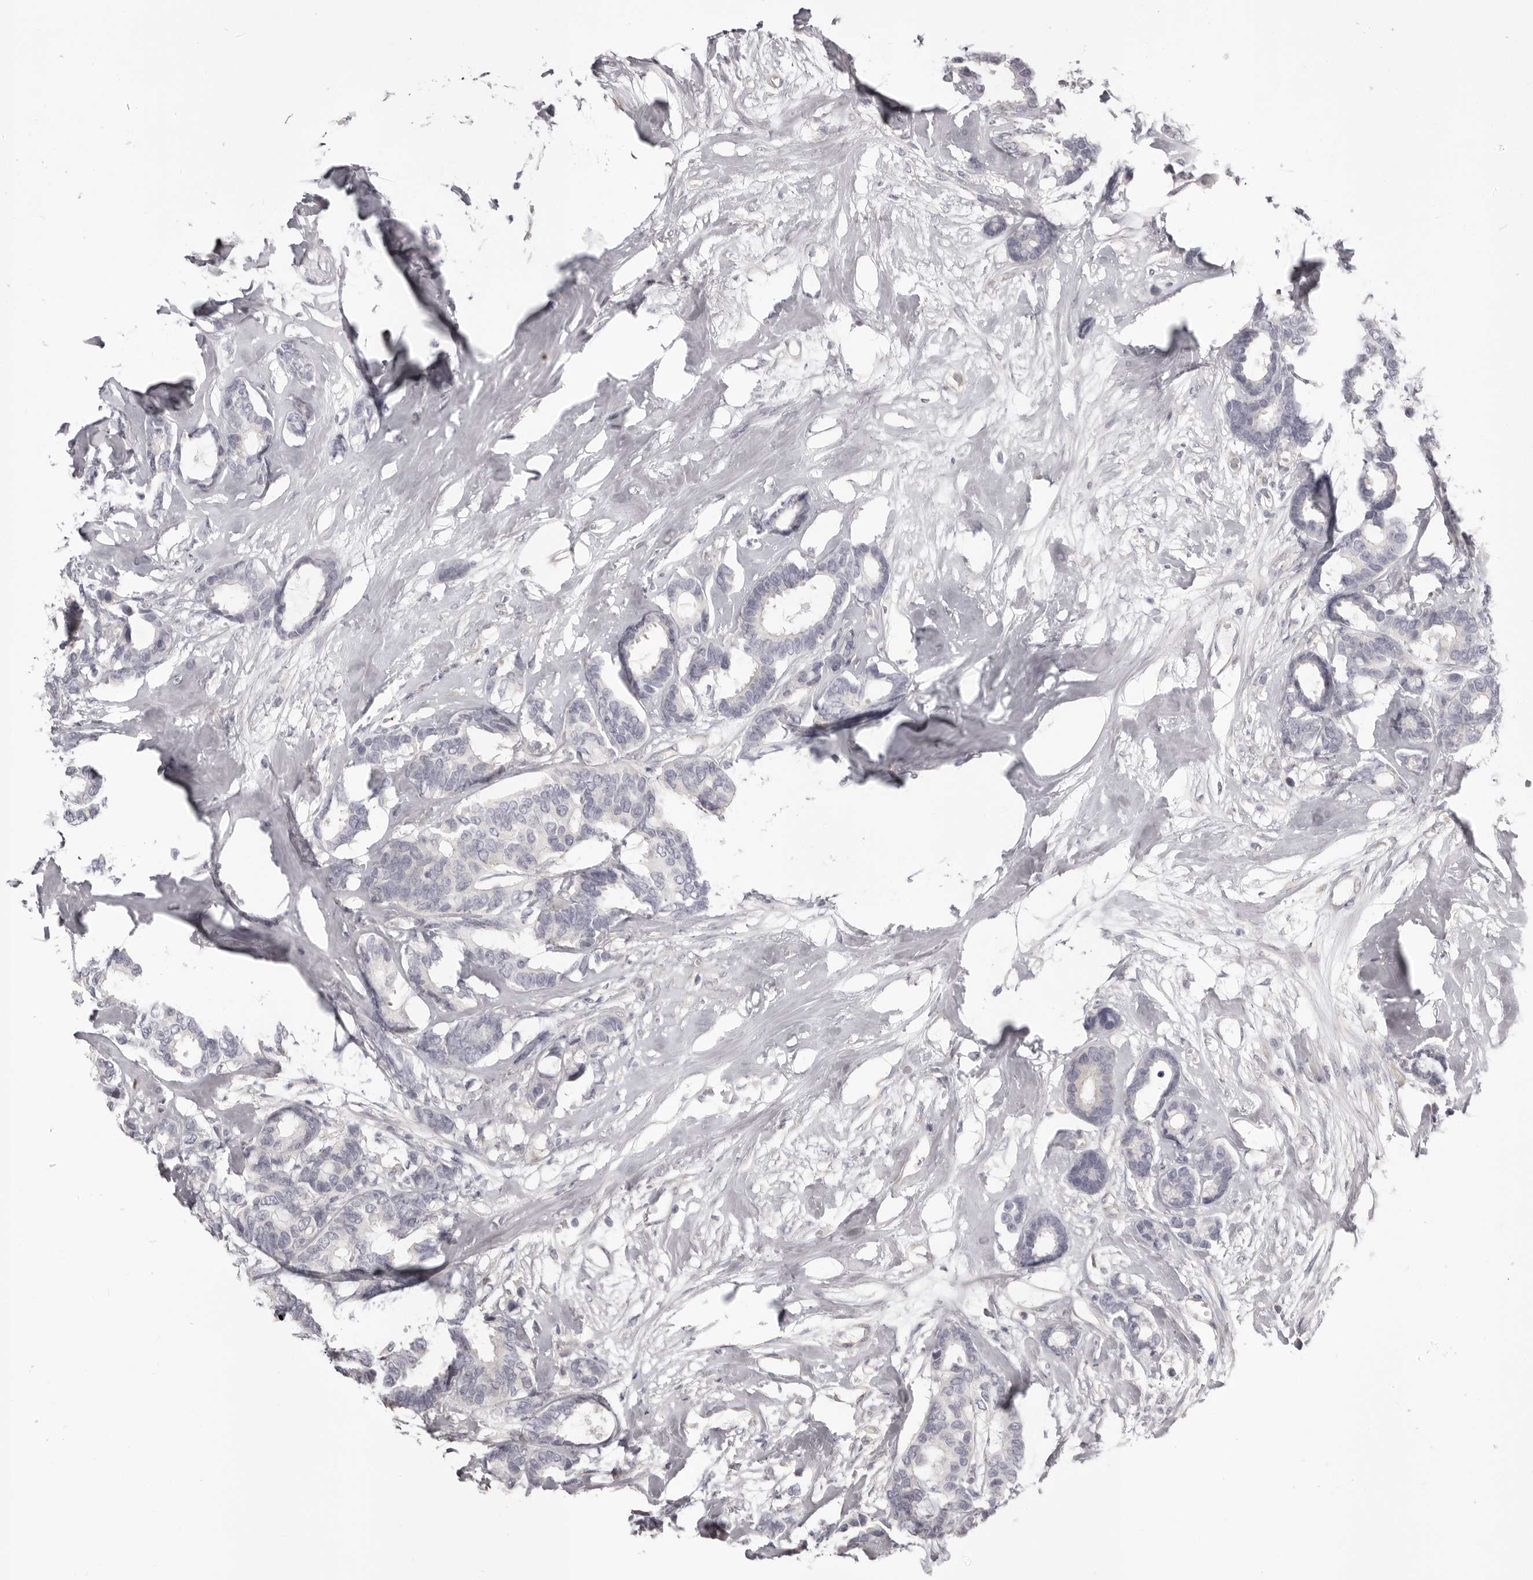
{"staining": {"intensity": "negative", "quantity": "none", "location": "none"}, "tissue": "breast cancer", "cell_type": "Tumor cells", "image_type": "cancer", "snomed": [{"axis": "morphology", "description": "Duct carcinoma"}, {"axis": "topography", "description": "Breast"}], "caption": "A micrograph of intraductal carcinoma (breast) stained for a protein exhibits no brown staining in tumor cells.", "gene": "OTUD3", "patient": {"sex": "female", "age": 87}}